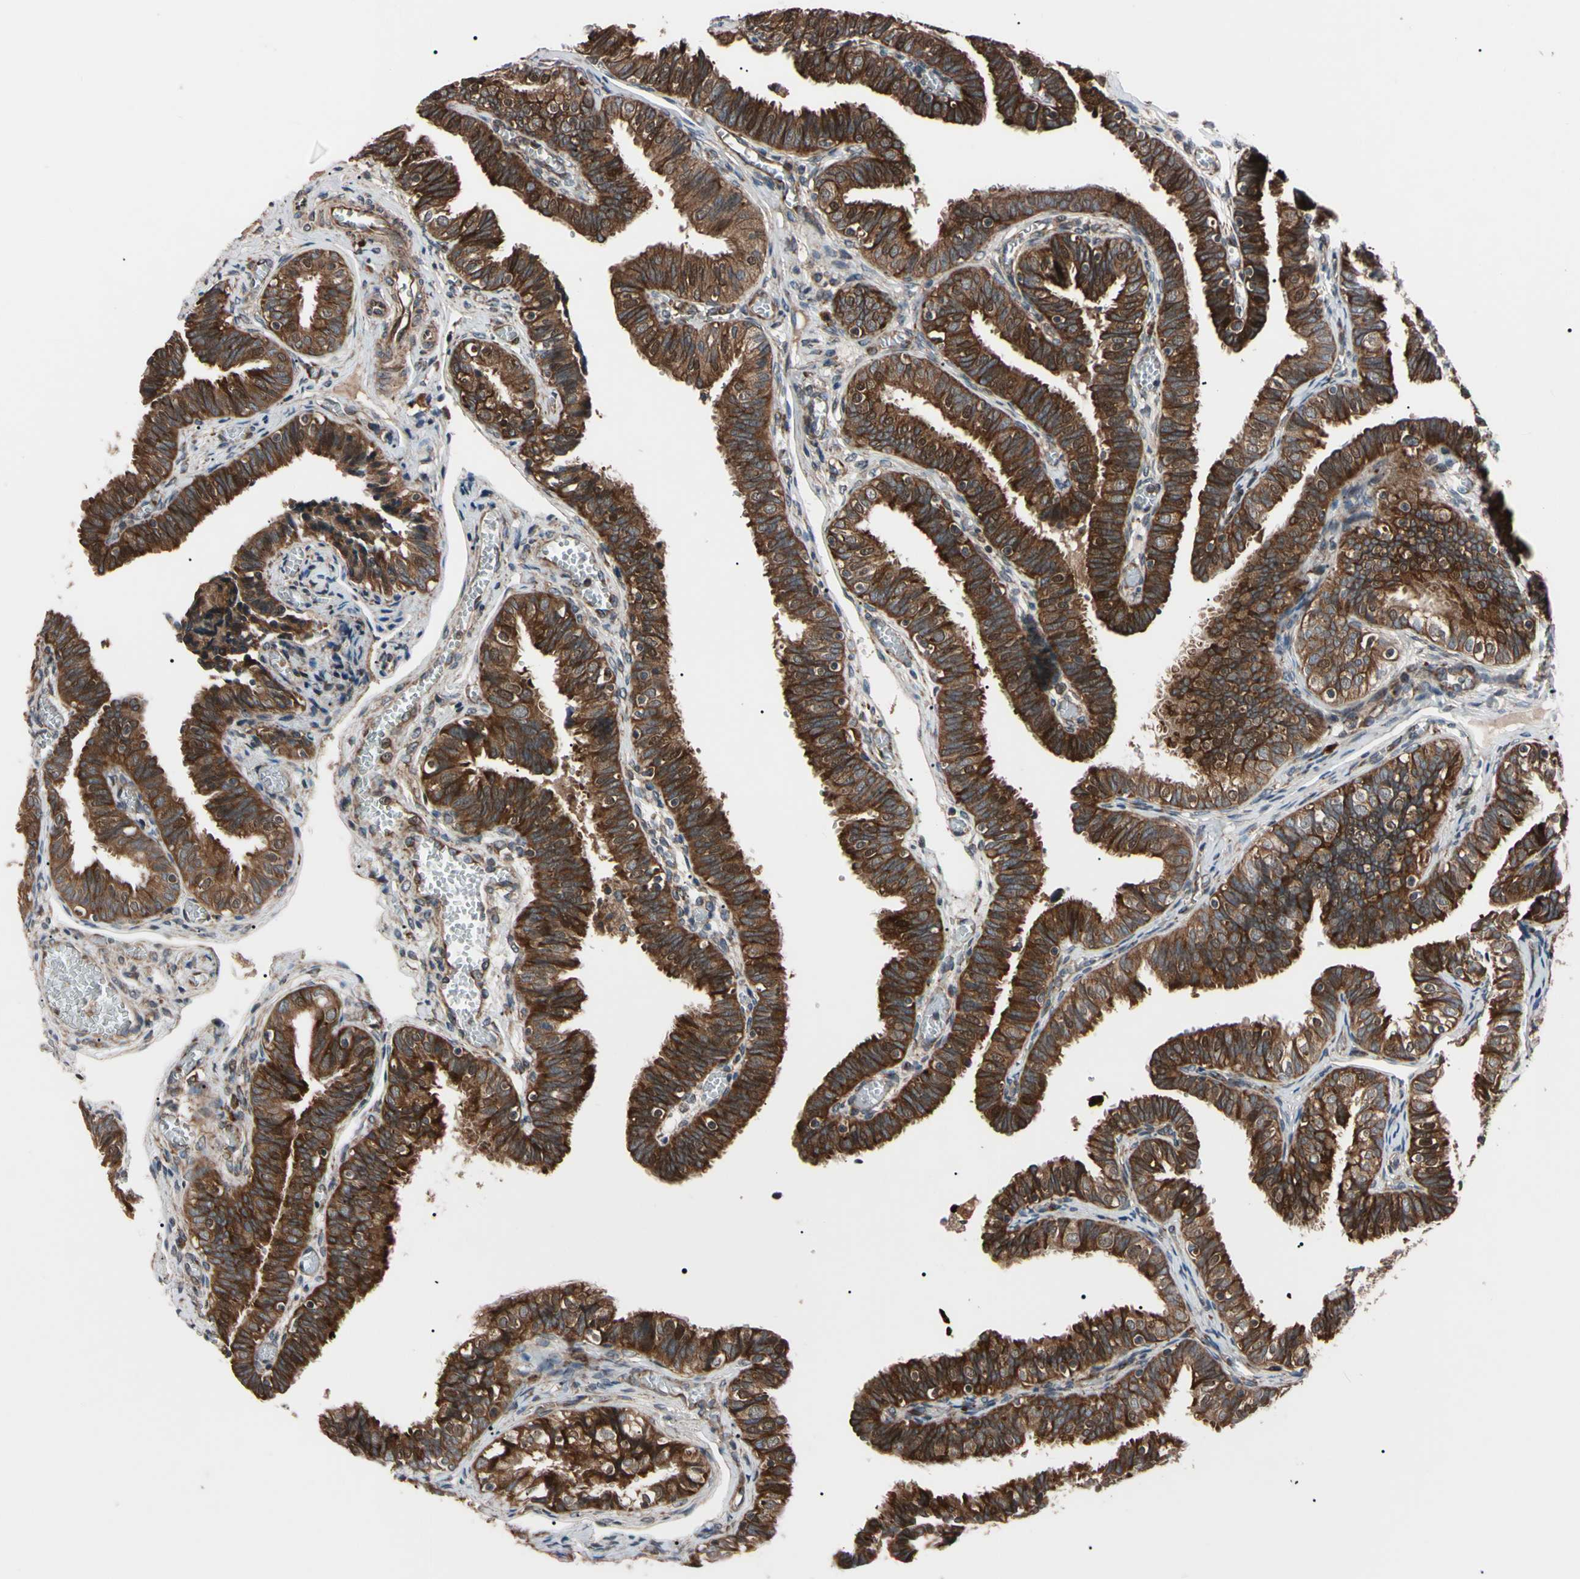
{"staining": {"intensity": "strong", "quantity": ">75%", "location": "cytoplasmic/membranous"}, "tissue": "fallopian tube", "cell_type": "Glandular cells", "image_type": "normal", "snomed": [{"axis": "morphology", "description": "Normal tissue, NOS"}, {"axis": "topography", "description": "Fallopian tube"}], "caption": "Protein staining of normal fallopian tube shows strong cytoplasmic/membranous positivity in approximately >75% of glandular cells.", "gene": "GUCY1B1", "patient": {"sex": "female", "age": 46}}